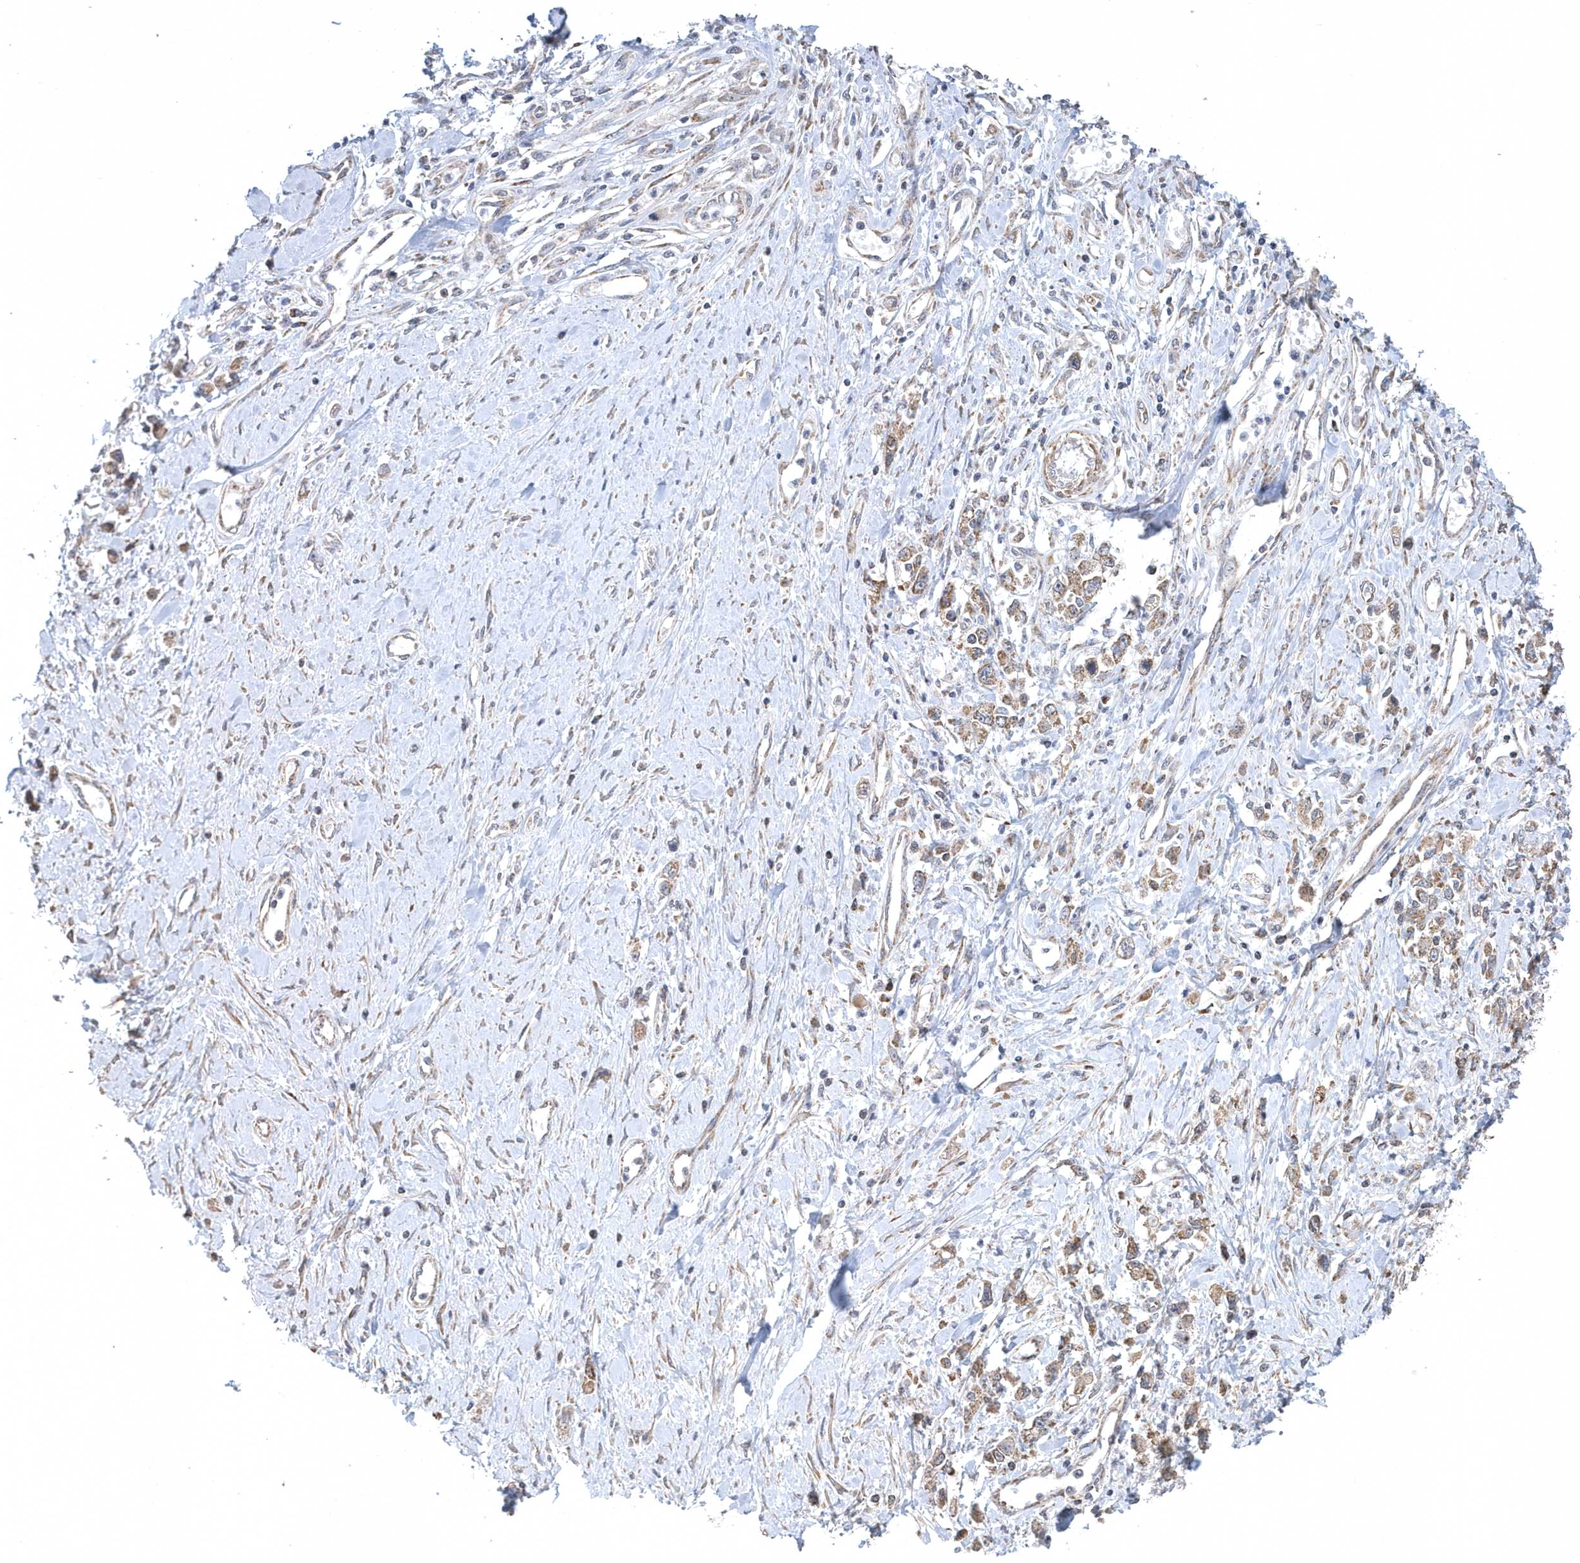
{"staining": {"intensity": "moderate", "quantity": ">75%", "location": "cytoplasmic/membranous"}, "tissue": "stomach cancer", "cell_type": "Tumor cells", "image_type": "cancer", "snomed": [{"axis": "morphology", "description": "Adenocarcinoma, NOS"}, {"axis": "topography", "description": "Stomach"}], "caption": "High-power microscopy captured an immunohistochemistry image of stomach adenocarcinoma, revealing moderate cytoplasmic/membranous staining in approximately >75% of tumor cells.", "gene": "SLX9", "patient": {"sex": "female", "age": 76}}